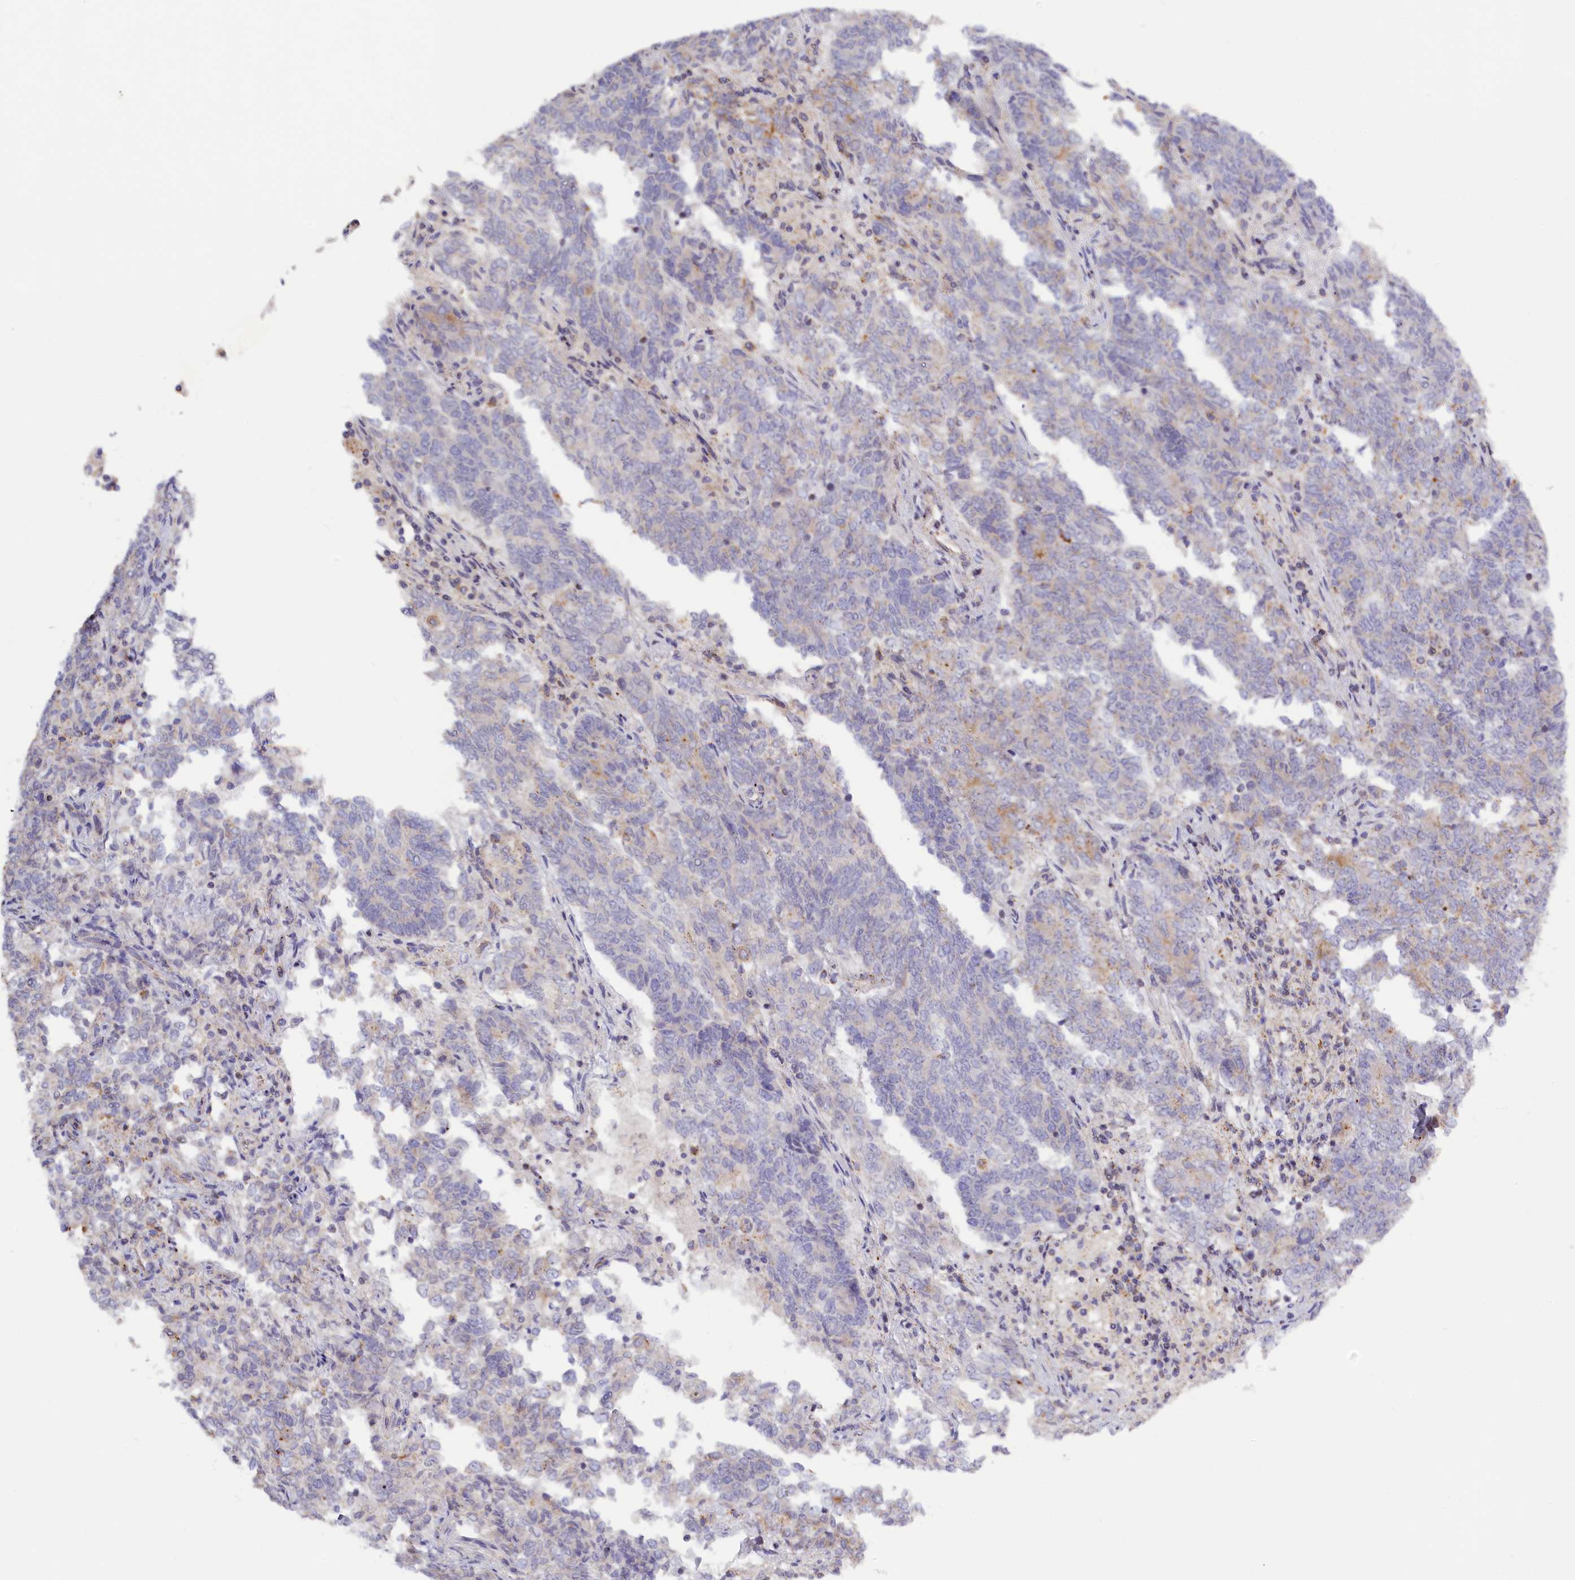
{"staining": {"intensity": "negative", "quantity": "none", "location": "none"}, "tissue": "endometrial cancer", "cell_type": "Tumor cells", "image_type": "cancer", "snomed": [{"axis": "morphology", "description": "Adenocarcinoma, NOS"}, {"axis": "topography", "description": "Endometrium"}], "caption": "DAB immunohistochemical staining of endometrial cancer exhibits no significant staining in tumor cells.", "gene": "HYKK", "patient": {"sex": "female", "age": 80}}